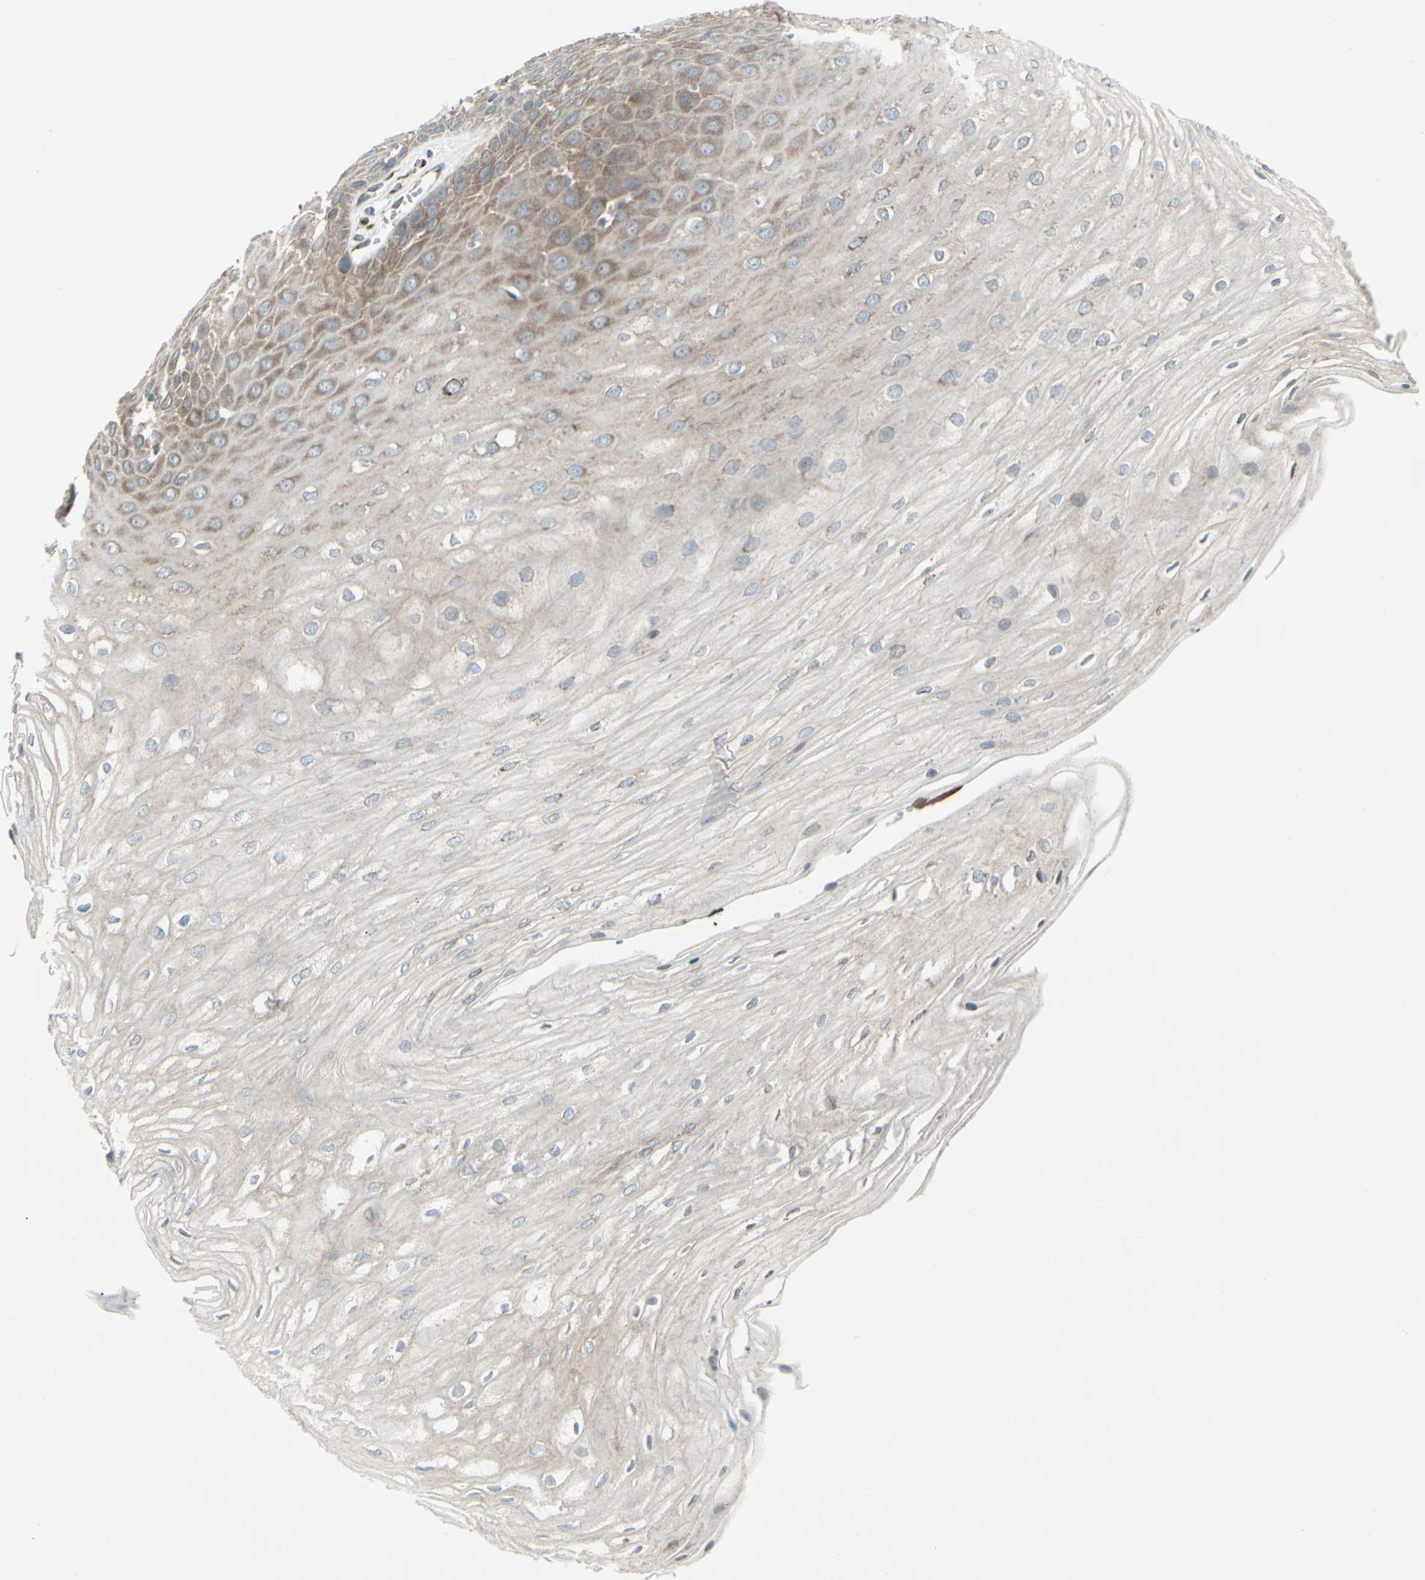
{"staining": {"intensity": "weak", "quantity": "<25%", "location": "cytoplasmic/membranous"}, "tissue": "esophagus", "cell_type": "Squamous epithelial cells", "image_type": "normal", "snomed": [{"axis": "morphology", "description": "Normal tissue, NOS"}, {"axis": "morphology", "description": "Squamous cell carcinoma, NOS"}, {"axis": "topography", "description": "Esophagus"}], "caption": "This histopathology image is of benign esophagus stained with immunohistochemistry to label a protein in brown with the nuclei are counter-stained blue. There is no positivity in squamous epithelial cells. Nuclei are stained in blue.", "gene": "FNDC3A", "patient": {"sex": "male", "age": 65}}